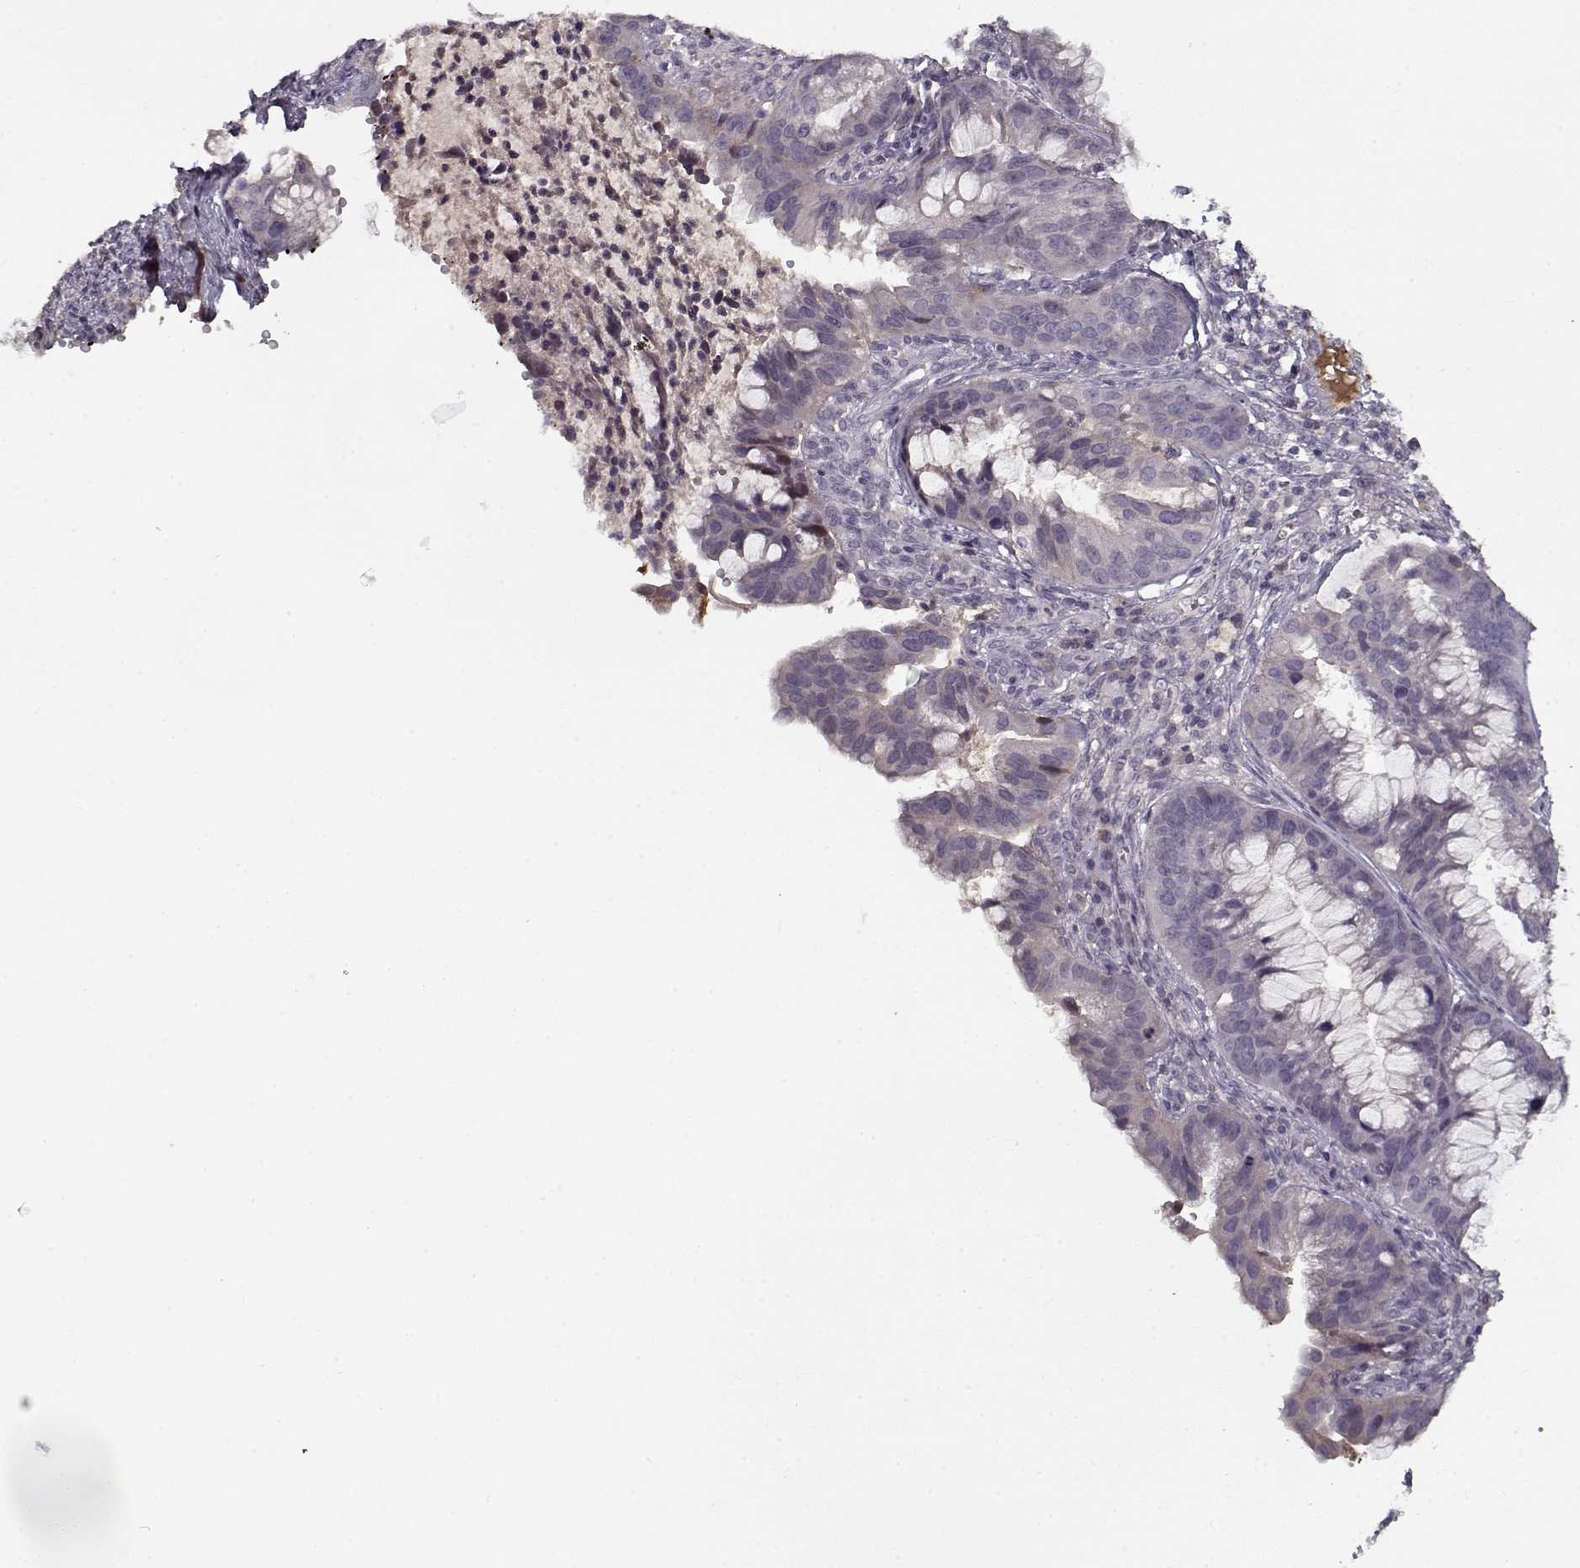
{"staining": {"intensity": "negative", "quantity": "none", "location": "none"}, "tissue": "cervical cancer", "cell_type": "Tumor cells", "image_type": "cancer", "snomed": [{"axis": "morphology", "description": "Adenocarcinoma, NOS"}, {"axis": "topography", "description": "Cervix"}], "caption": "Tumor cells are negative for brown protein staining in adenocarcinoma (cervical). (DAB IHC with hematoxylin counter stain).", "gene": "AFM", "patient": {"sex": "female", "age": 34}}